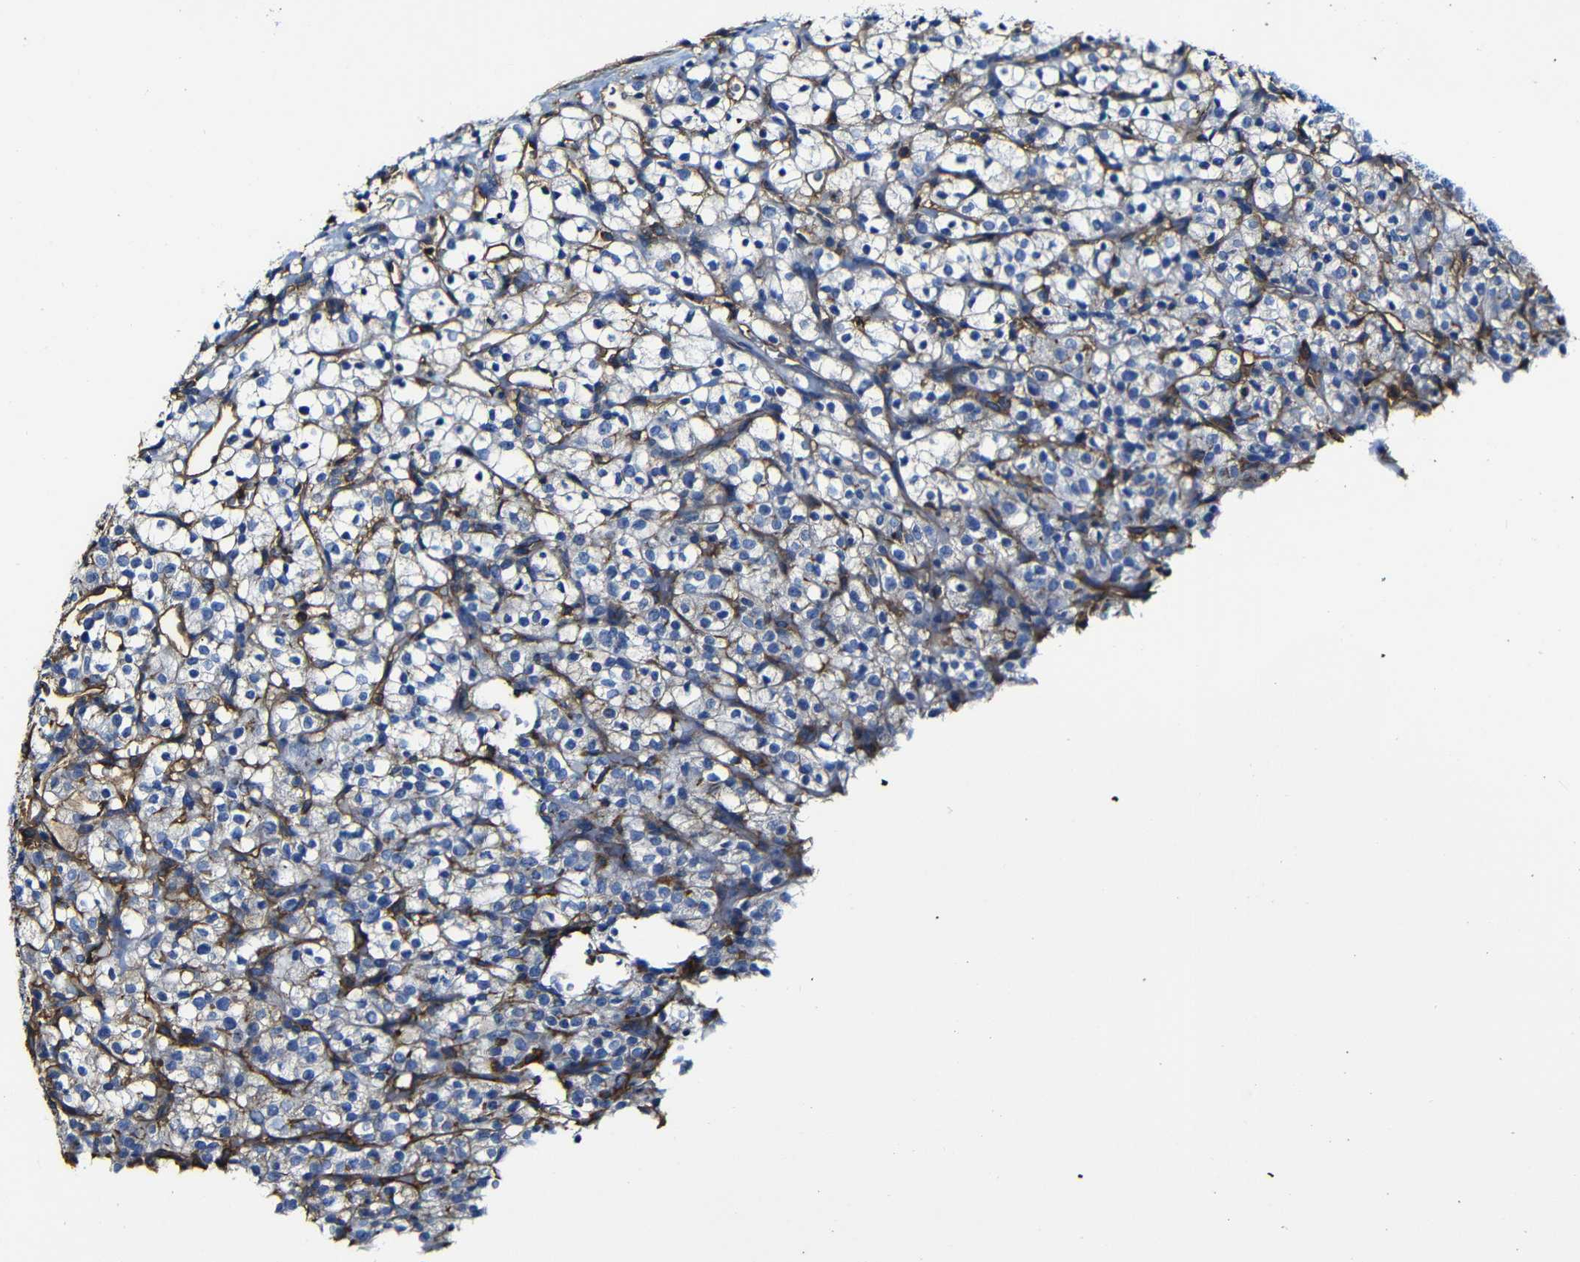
{"staining": {"intensity": "moderate", "quantity": "25%-75%", "location": "cytoplasmic/membranous"}, "tissue": "renal cancer", "cell_type": "Tumor cells", "image_type": "cancer", "snomed": [{"axis": "morphology", "description": "Normal tissue, NOS"}, {"axis": "morphology", "description": "Adenocarcinoma, NOS"}, {"axis": "topography", "description": "Kidney"}], "caption": "An IHC photomicrograph of tumor tissue is shown. Protein staining in brown shows moderate cytoplasmic/membranous positivity in adenocarcinoma (renal) within tumor cells.", "gene": "MSN", "patient": {"sex": "female", "age": 72}}